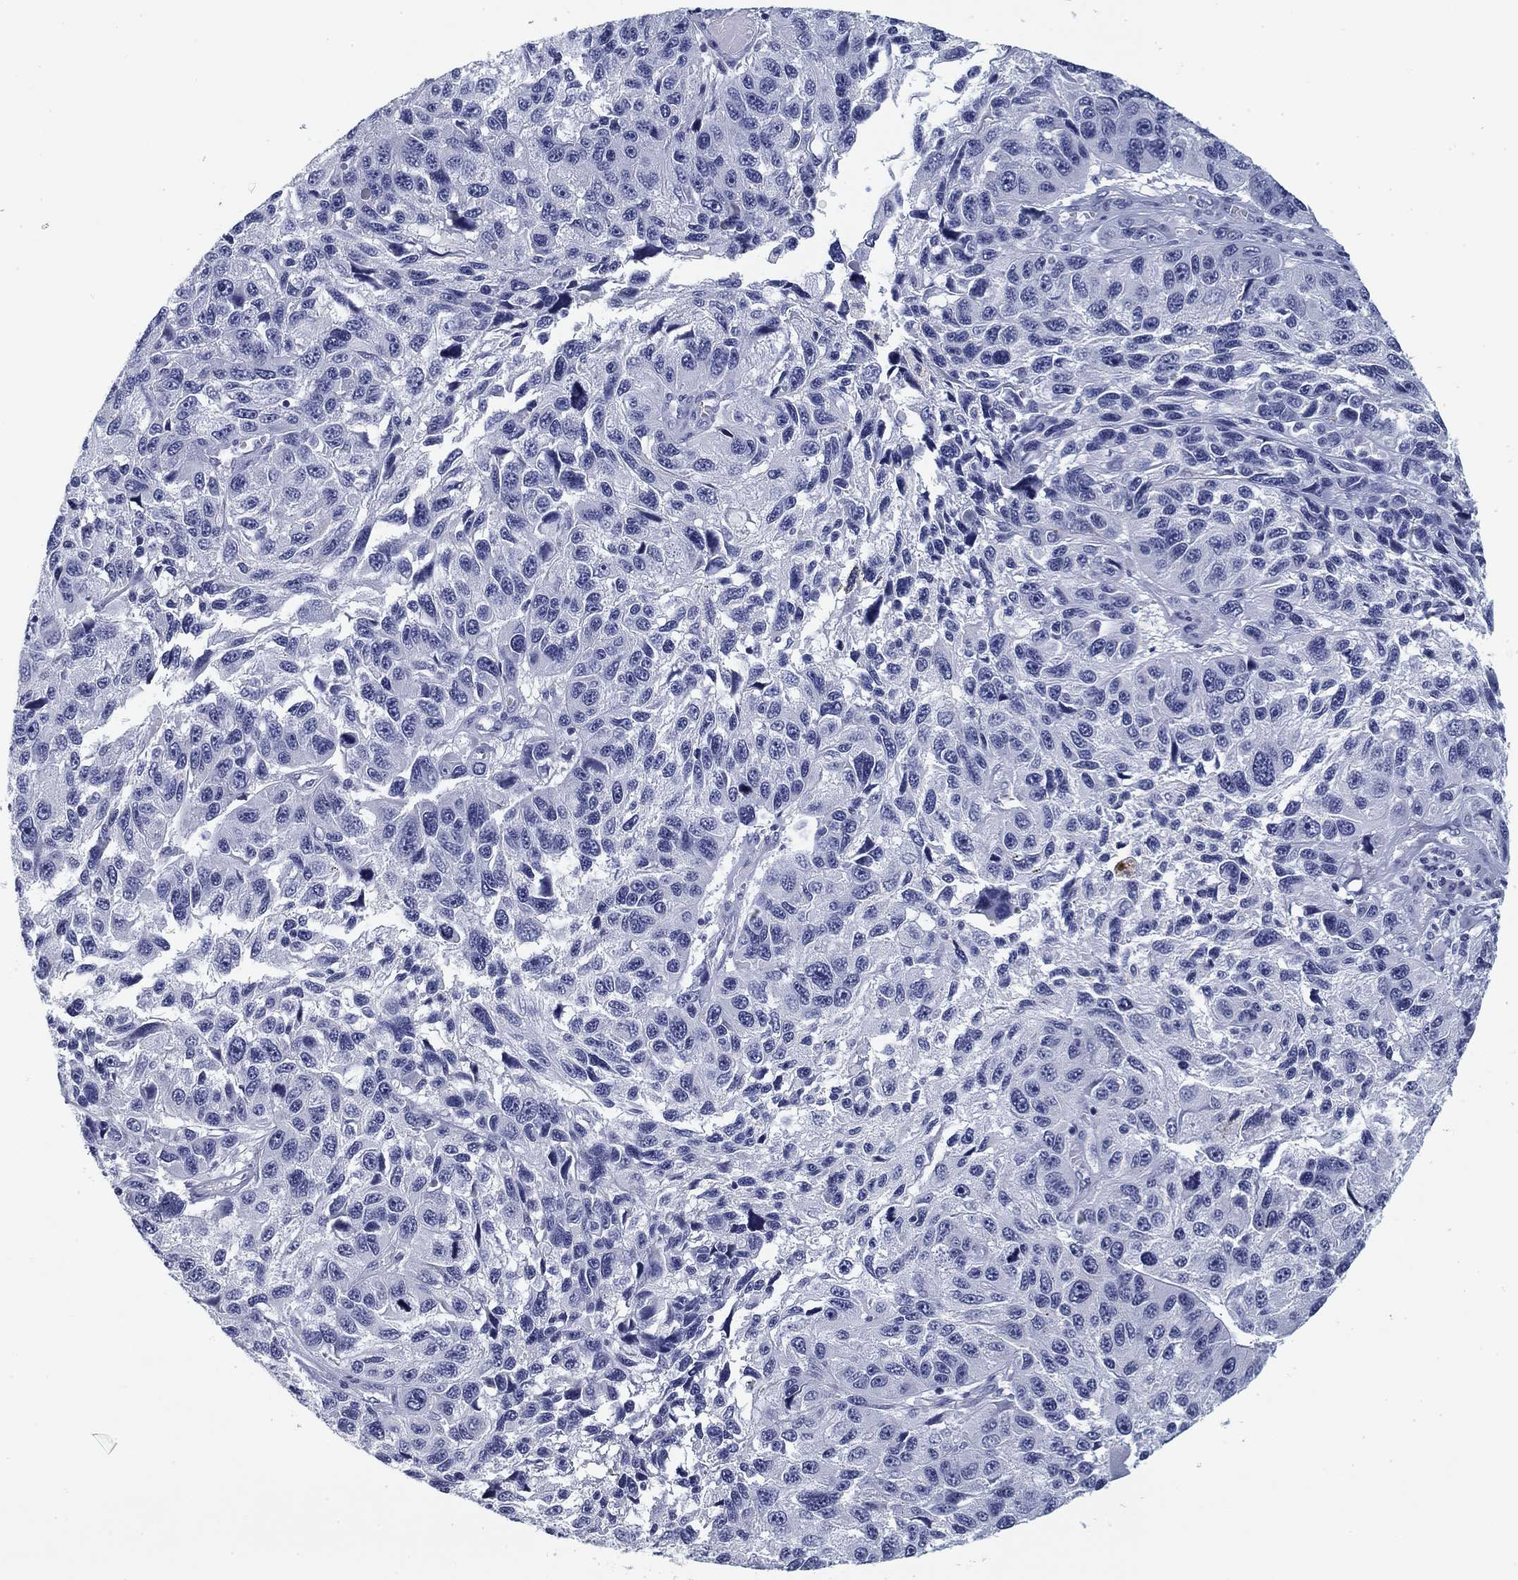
{"staining": {"intensity": "negative", "quantity": "none", "location": "none"}, "tissue": "melanoma", "cell_type": "Tumor cells", "image_type": "cancer", "snomed": [{"axis": "morphology", "description": "Malignant melanoma, NOS"}, {"axis": "topography", "description": "Skin"}], "caption": "The micrograph shows no significant staining in tumor cells of melanoma.", "gene": "CD79B", "patient": {"sex": "male", "age": 53}}